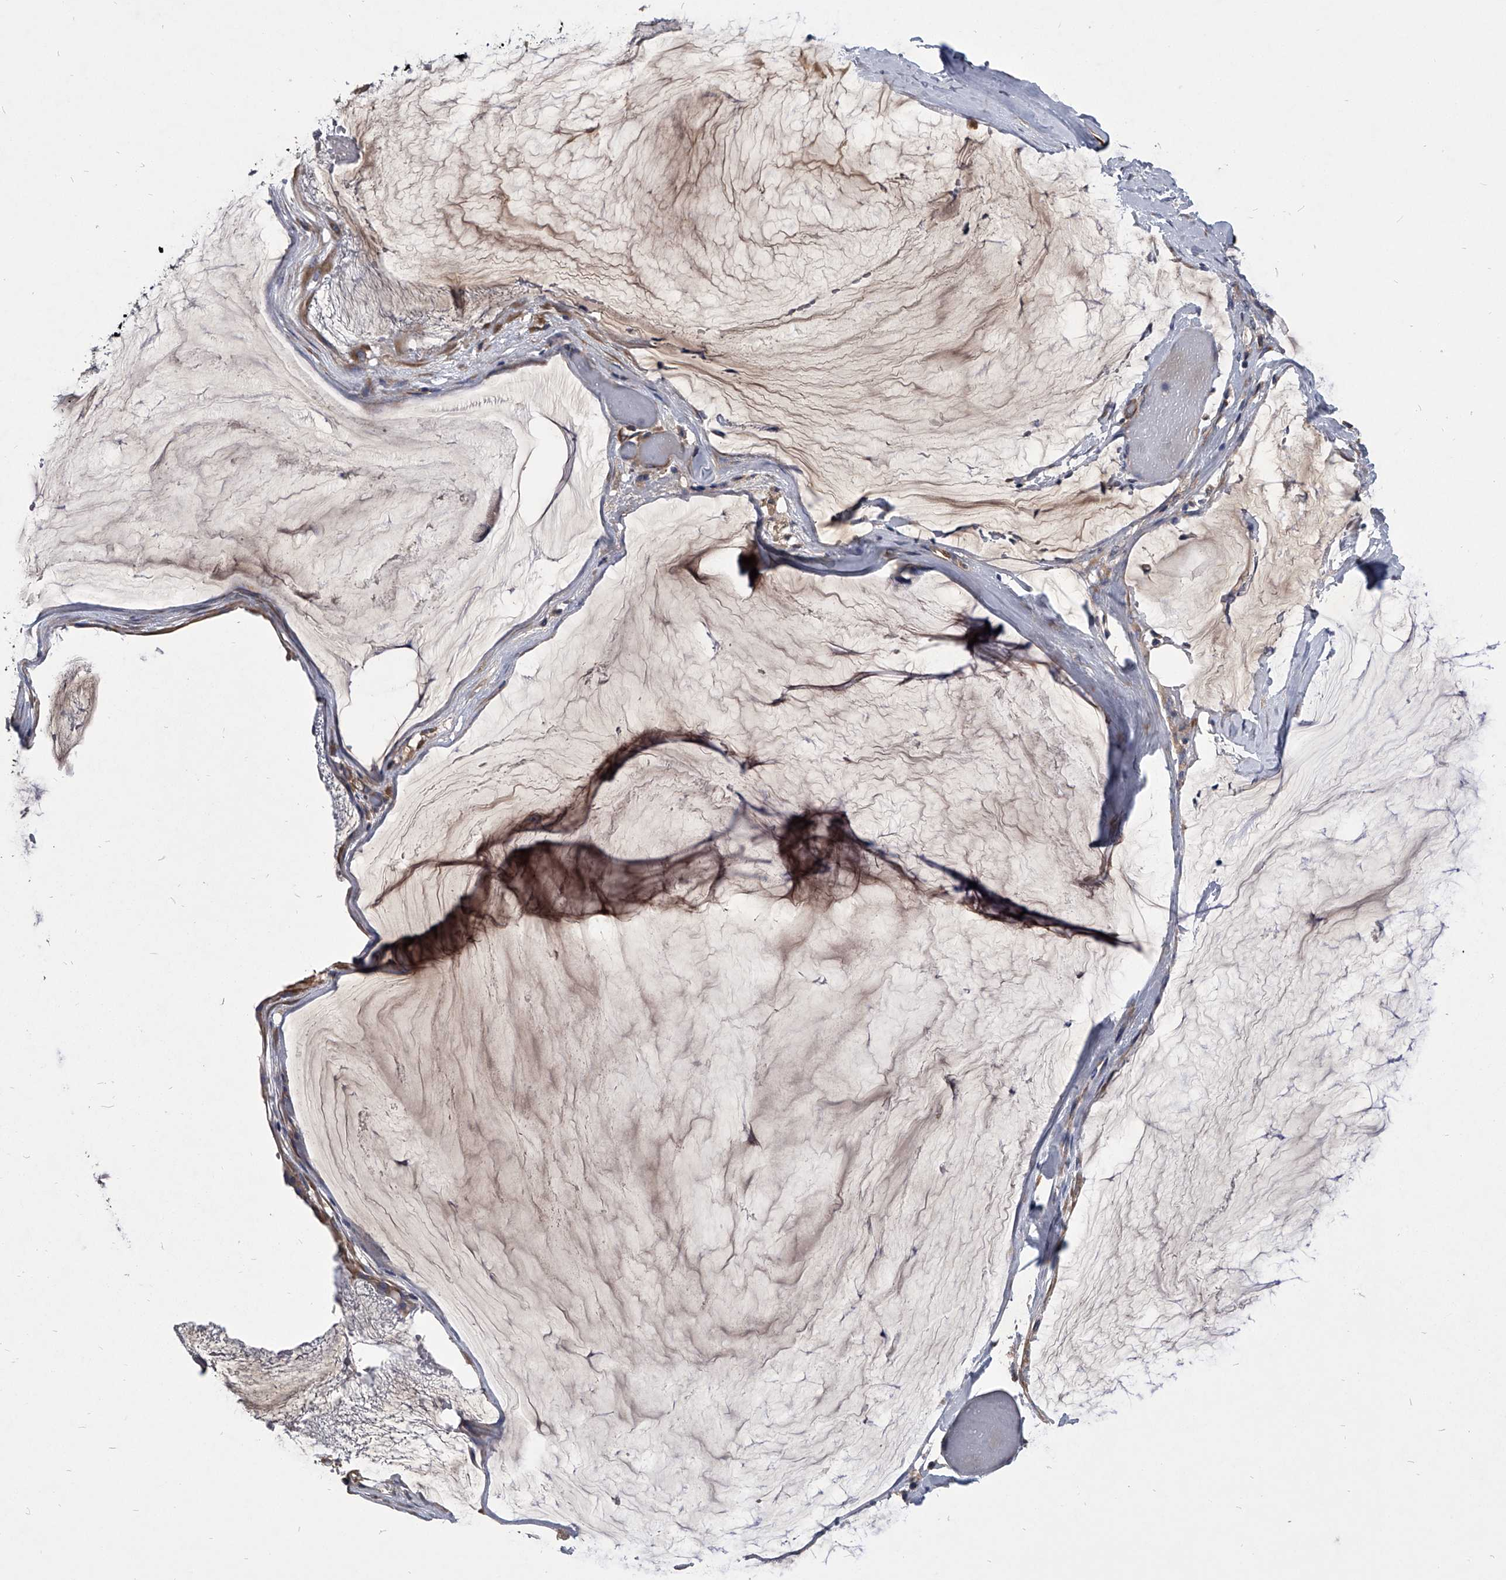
{"staining": {"intensity": "weak", "quantity": ">75%", "location": "cytoplasmic/membranous"}, "tissue": "ovarian cancer", "cell_type": "Tumor cells", "image_type": "cancer", "snomed": [{"axis": "morphology", "description": "Cystadenocarcinoma, mucinous, NOS"}, {"axis": "topography", "description": "Ovary"}], "caption": "Mucinous cystadenocarcinoma (ovarian) stained with a protein marker demonstrates weak staining in tumor cells.", "gene": "CCR4", "patient": {"sex": "female", "age": 39}}